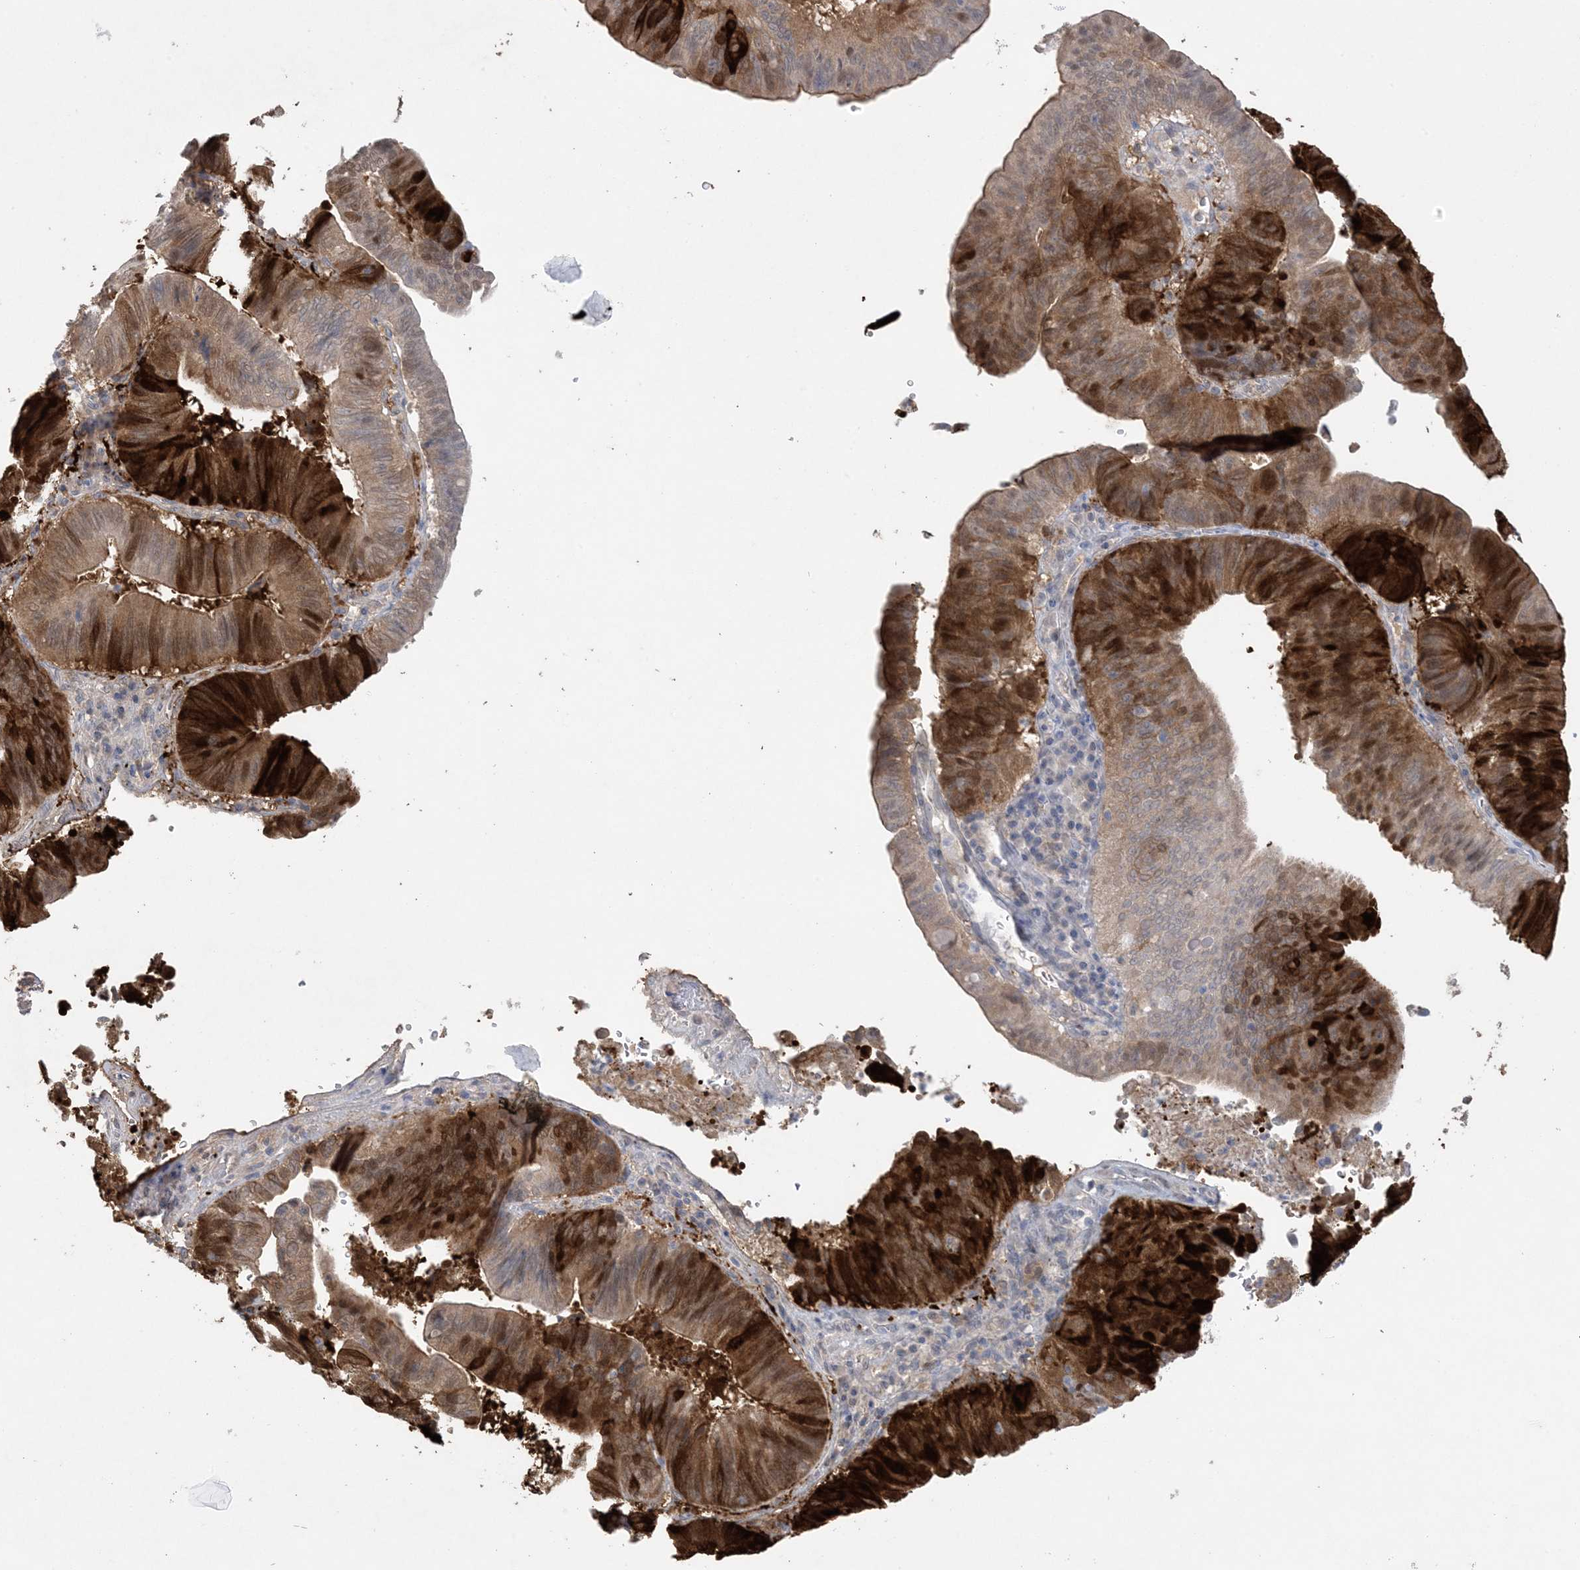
{"staining": {"intensity": "strong", "quantity": ">75%", "location": "cytoplasmic/membranous,nuclear"}, "tissue": "pancreatic cancer", "cell_type": "Tumor cells", "image_type": "cancer", "snomed": [{"axis": "morphology", "description": "Adenocarcinoma, NOS"}, {"axis": "topography", "description": "Pancreas"}], "caption": "Immunohistochemical staining of adenocarcinoma (pancreatic) reveals high levels of strong cytoplasmic/membranous and nuclear protein staining in approximately >75% of tumor cells.", "gene": "HMGCS1", "patient": {"sex": "male", "age": 63}}